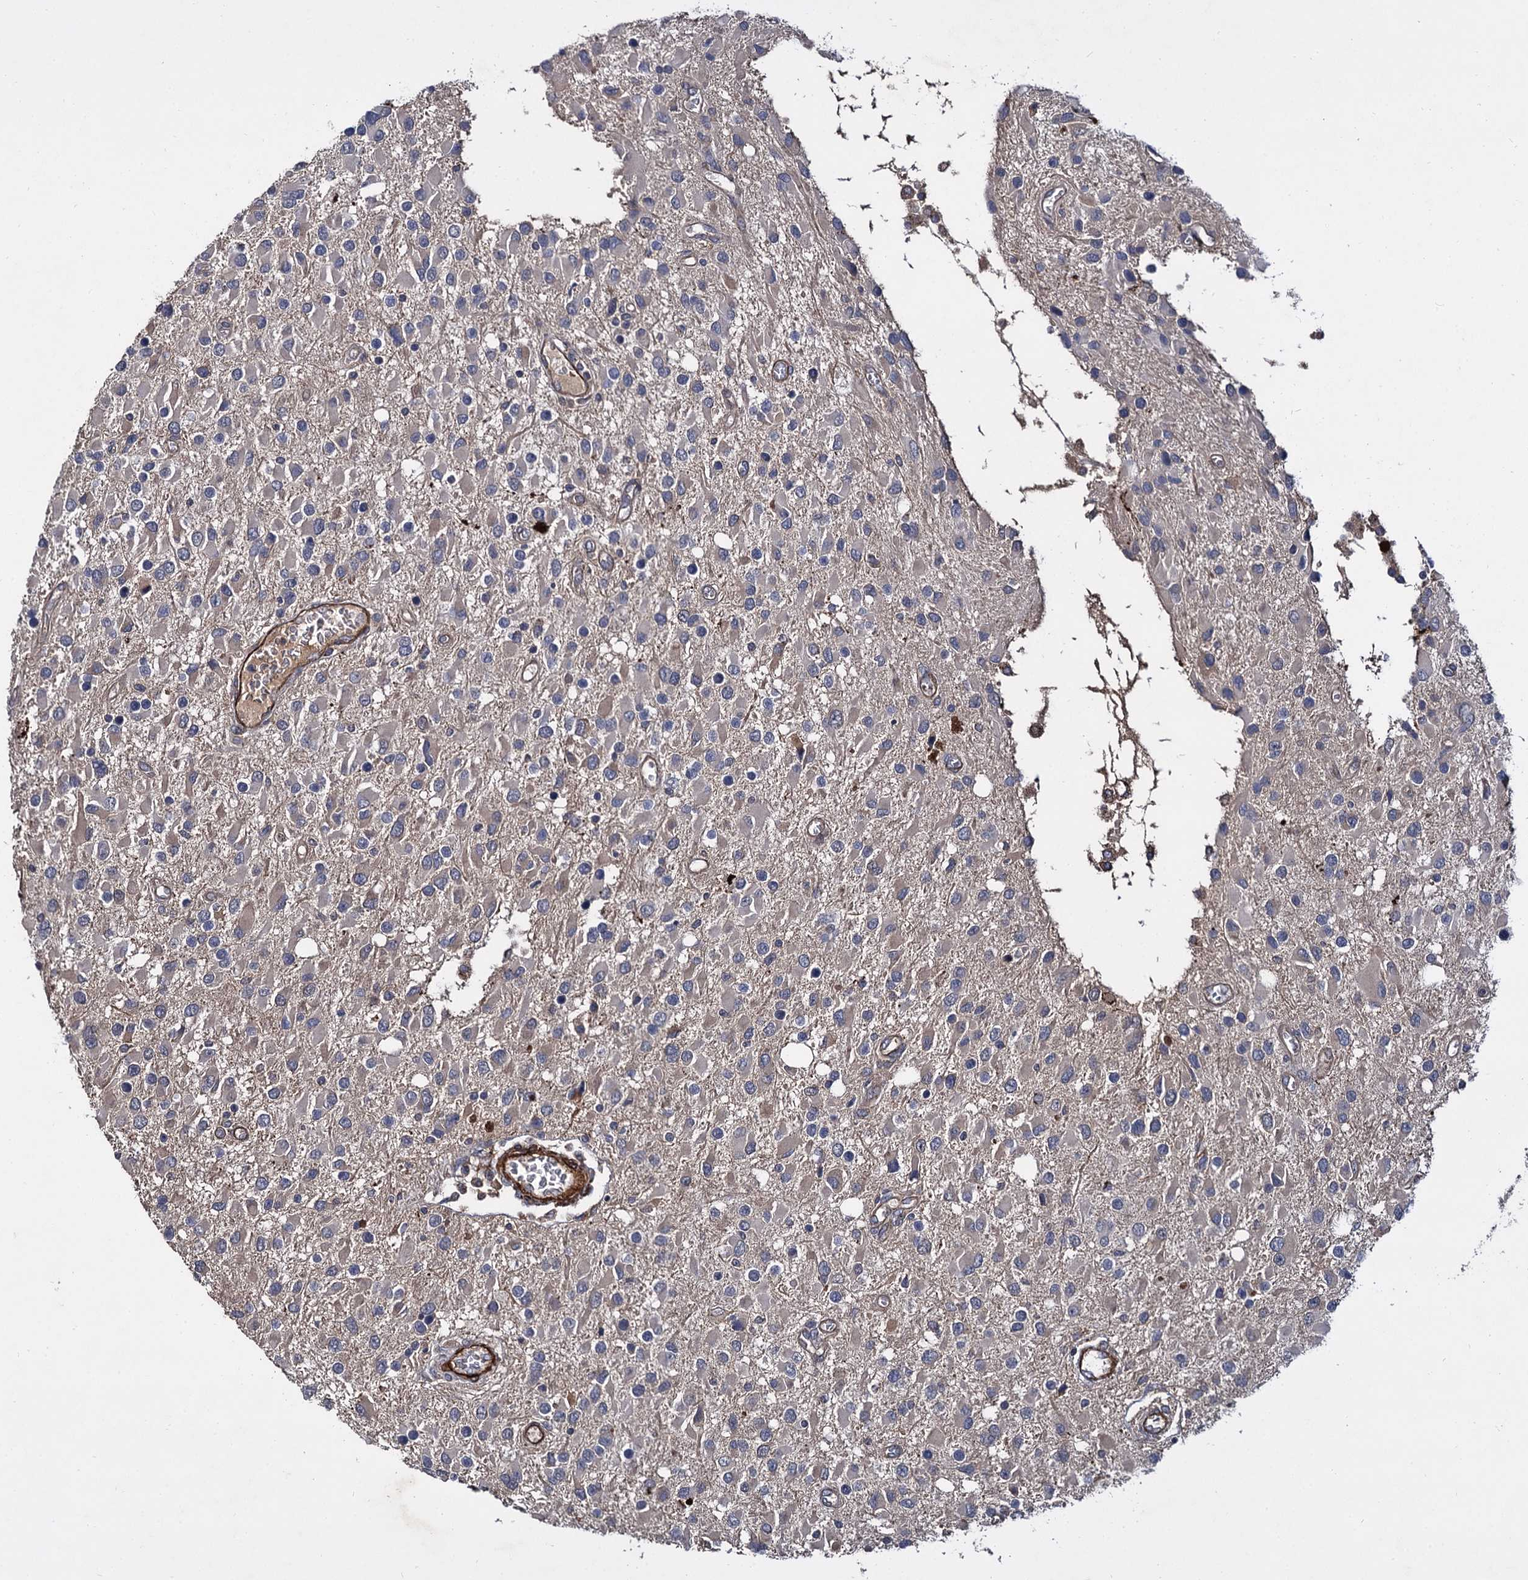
{"staining": {"intensity": "negative", "quantity": "none", "location": "none"}, "tissue": "glioma", "cell_type": "Tumor cells", "image_type": "cancer", "snomed": [{"axis": "morphology", "description": "Glioma, malignant, High grade"}, {"axis": "topography", "description": "Brain"}], "caption": "The photomicrograph displays no significant expression in tumor cells of malignant glioma (high-grade). (DAB IHC visualized using brightfield microscopy, high magnification).", "gene": "ISM2", "patient": {"sex": "male", "age": 53}}